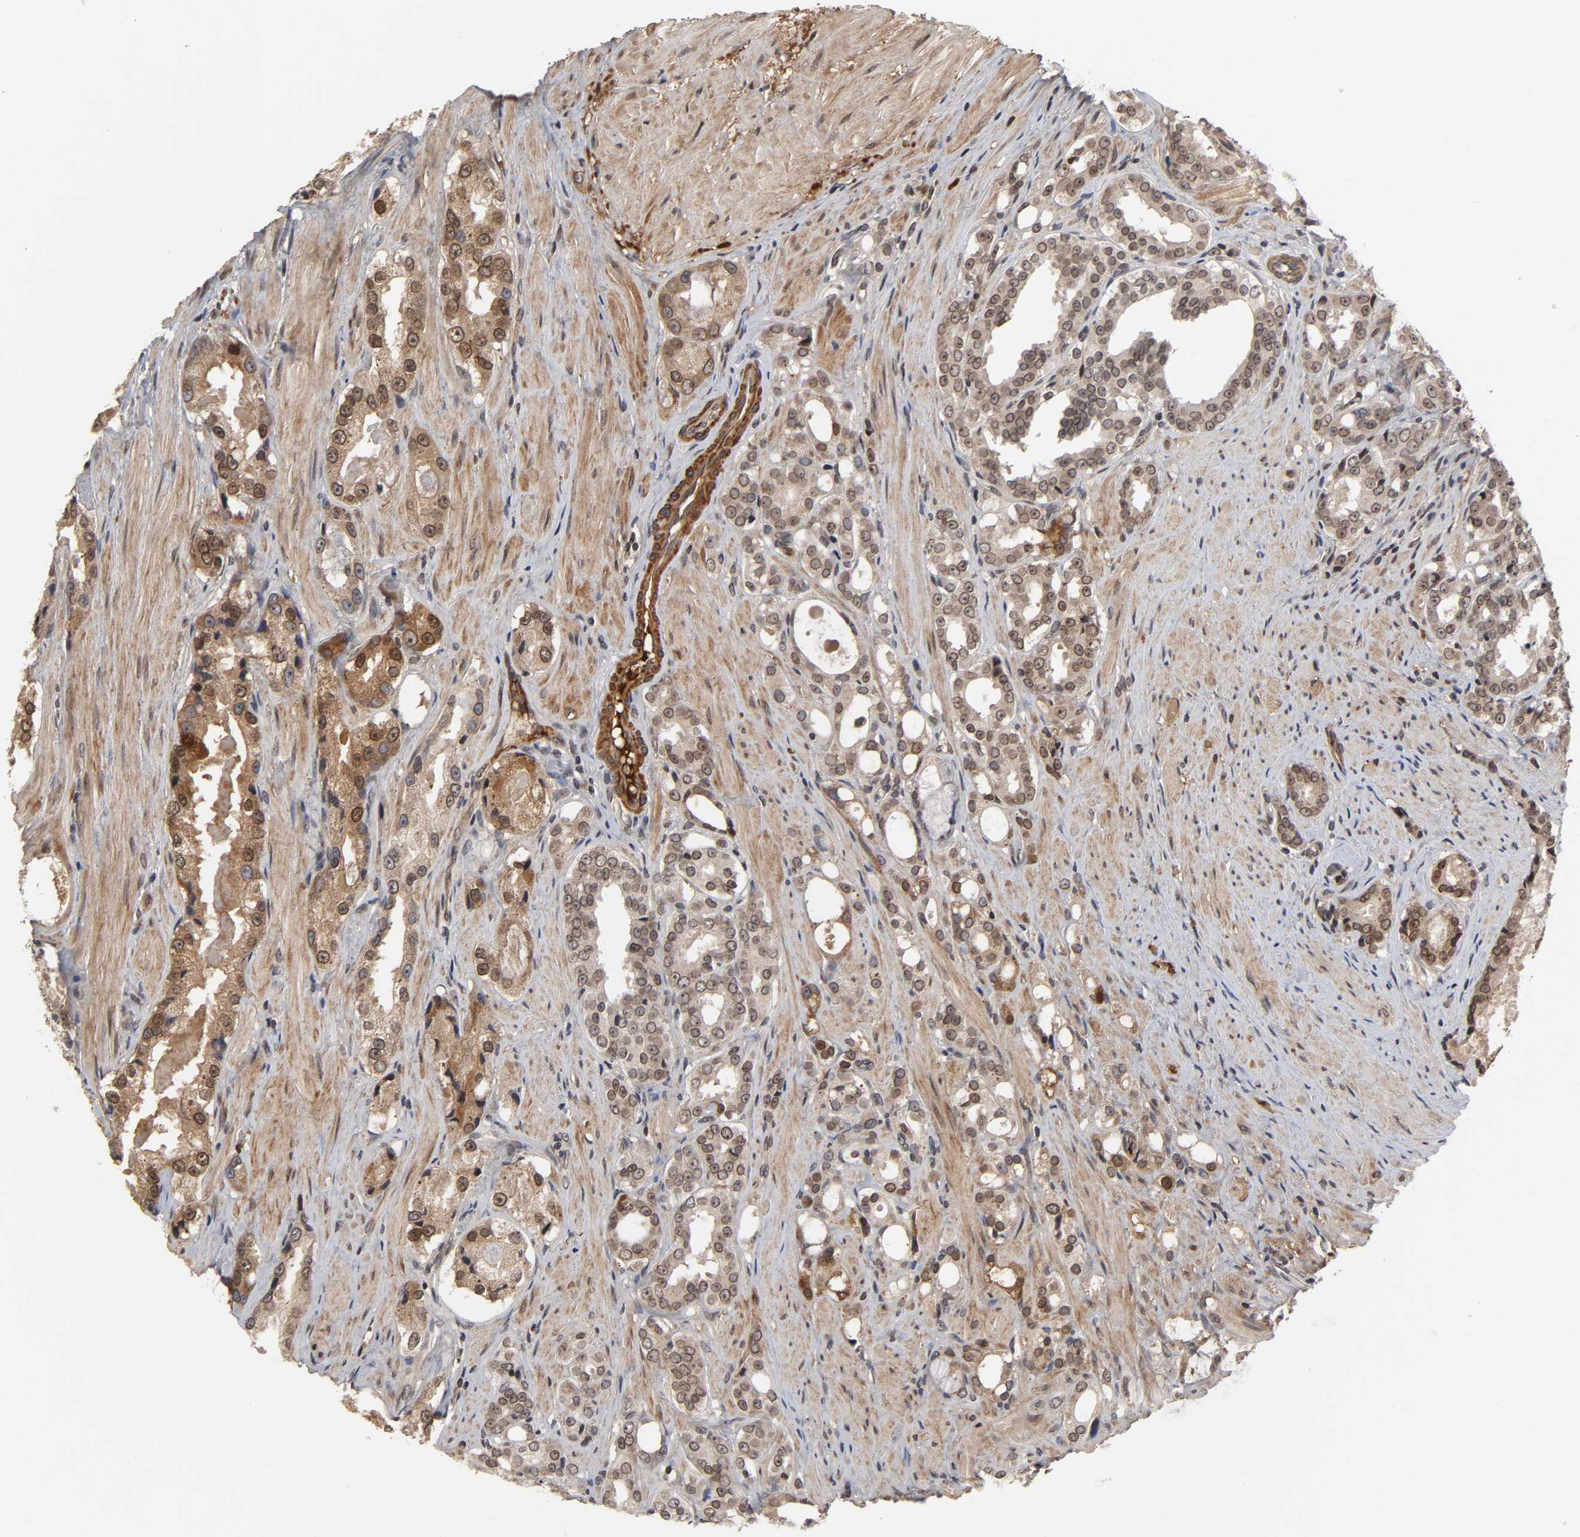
{"staining": {"intensity": "strong", "quantity": ">75%", "location": "cytoplasmic/membranous,nuclear"}, "tissue": "prostate cancer", "cell_type": "Tumor cells", "image_type": "cancer", "snomed": [{"axis": "morphology", "description": "Adenocarcinoma, Medium grade"}, {"axis": "topography", "description": "Prostate"}], "caption": "A high amount of strong cytoplasmic/membranous and nuclear positivity is present in about >75% of tumor cells in prostate cancer tissue. (Brightfield microscopy of DAB IHC at high magnification).", "gene": "CPN2", "patient": {"sex": "male", "age": 60}}